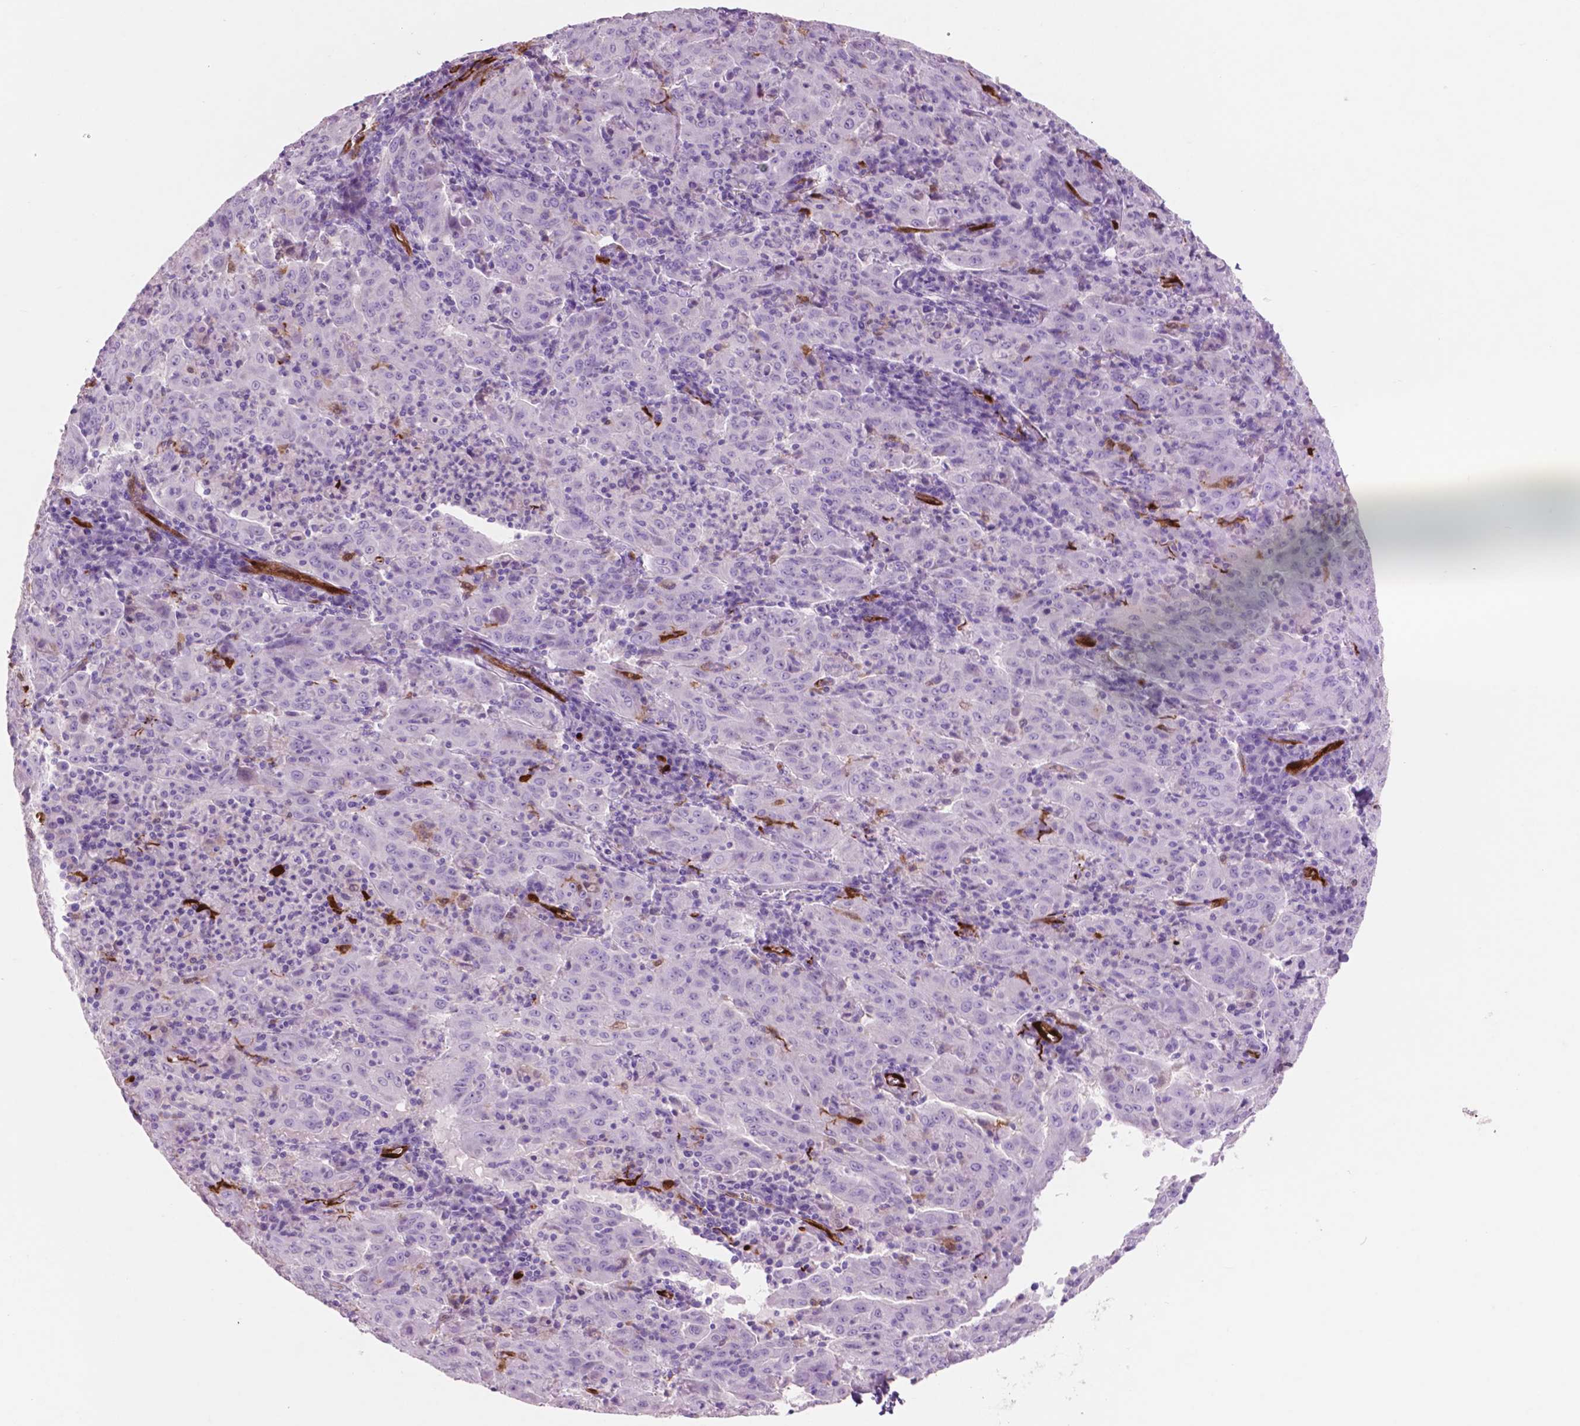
{"staining": {"intensity": "negative", "quantity": "none", "location": "none"}, "tissue": "pancreatic cancer", "cell_type": "Tumor cells", "image_type": "cancer", "snomed": [{"axis": "morphology", "description": "Adenocarcinoma, NOS"}, {"axis": "topography", "description": "Pancreas"}], "caption": "Tumor cells are negative for protein expression in human adenocarcinoma (pancreatic).", "gene": "IDO1", "patient": {"sex": "male", "age": 63}}